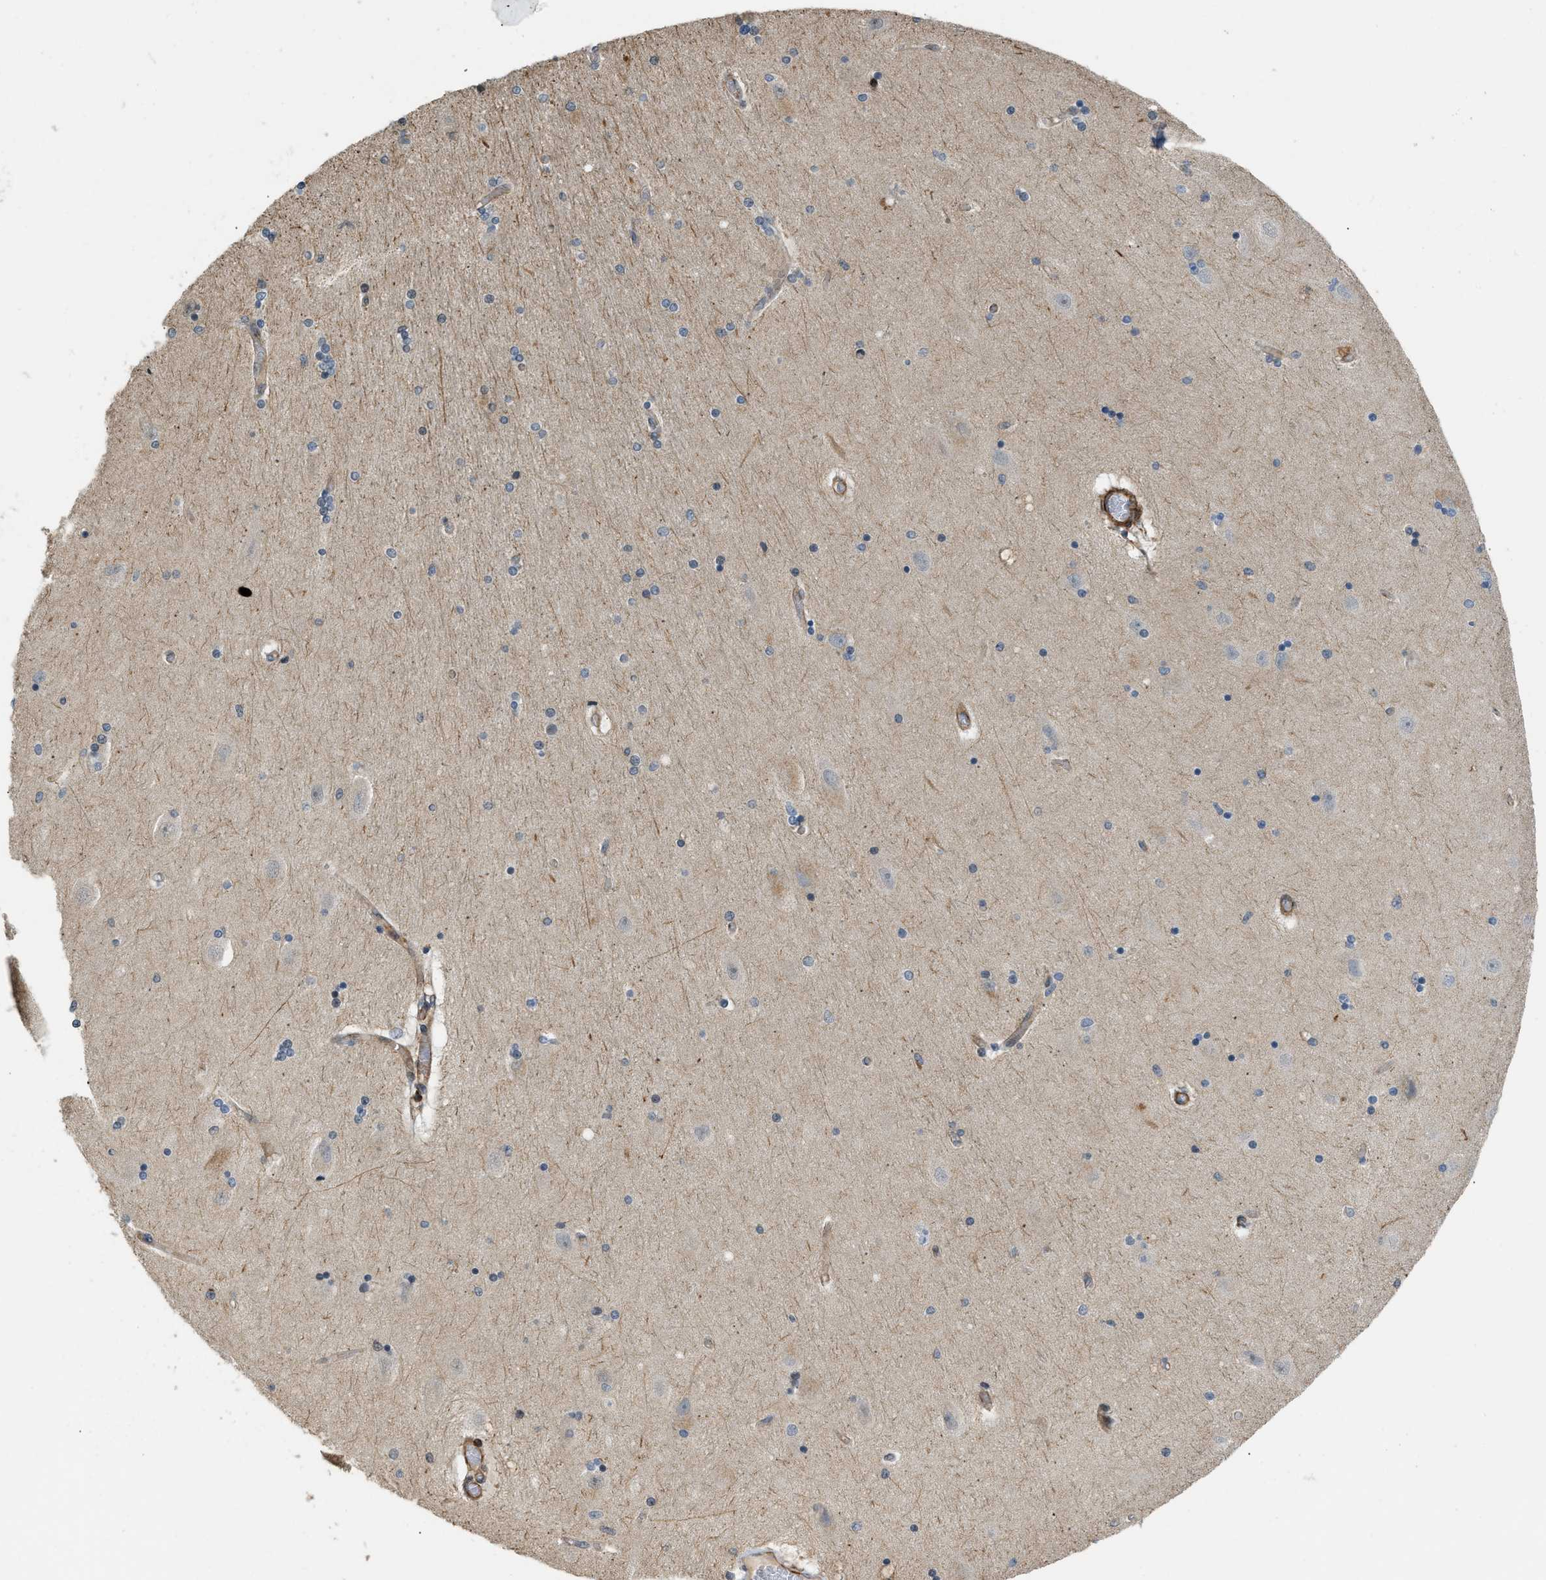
{"staining": {"intensity": "negative", "quantity": "none", "location": "none"}, "tissue": "hippocampus", "cell_type": "Glial cells", "image_type": "normal", "snomed": [{"axis": "morphology", "description": "Normal tissue, NOS"}, {"axis": "topography", "description": "Hippocampus"}], "caption": "Human hippocampus stained for a protein using immunohistochemistry (IHC) shows no expression in glial cells.", "gene": "BTN3A2", "patient": {"sex": "female", "age": 54}}